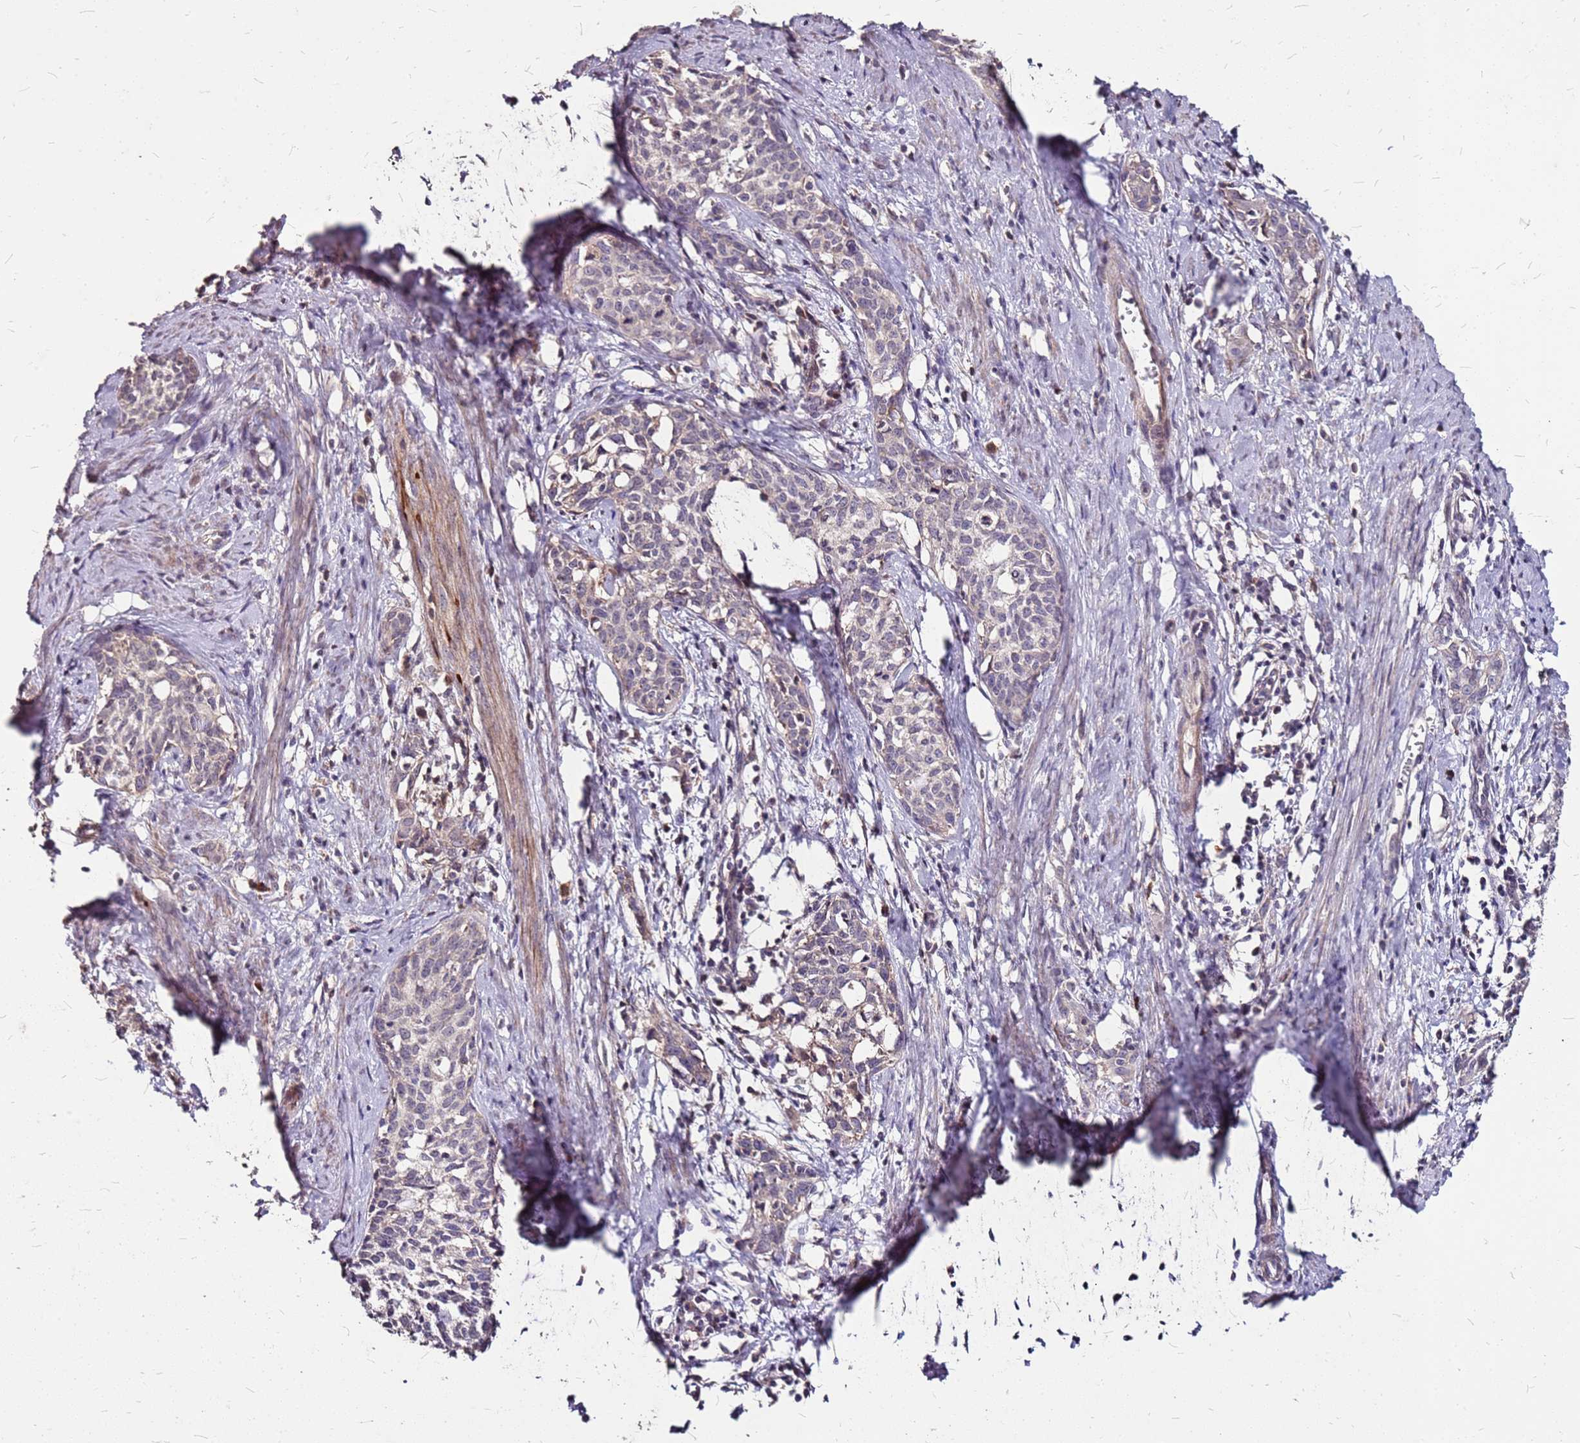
{"staining": {"intensity": "weak", "quantity": "<25%", "location": "cytoplasmic/membranous"}, "tissue": "cervical cancer", "cell_type": "Tumor cells", "image_type": "cancer", "snomed": [{"axis": "morphology", "description": "Squamous cell carcinoma, NOS"}, {"axis": "topography", "description": "Cervix"}], "caption": "DAB immunohistochemical staining of human cervical cancer (squamous cell carcinoma) displays no significant staining in tumor cells.", "gene": "DCDC2C", "patient": {"sex": "female", "age": 52}}